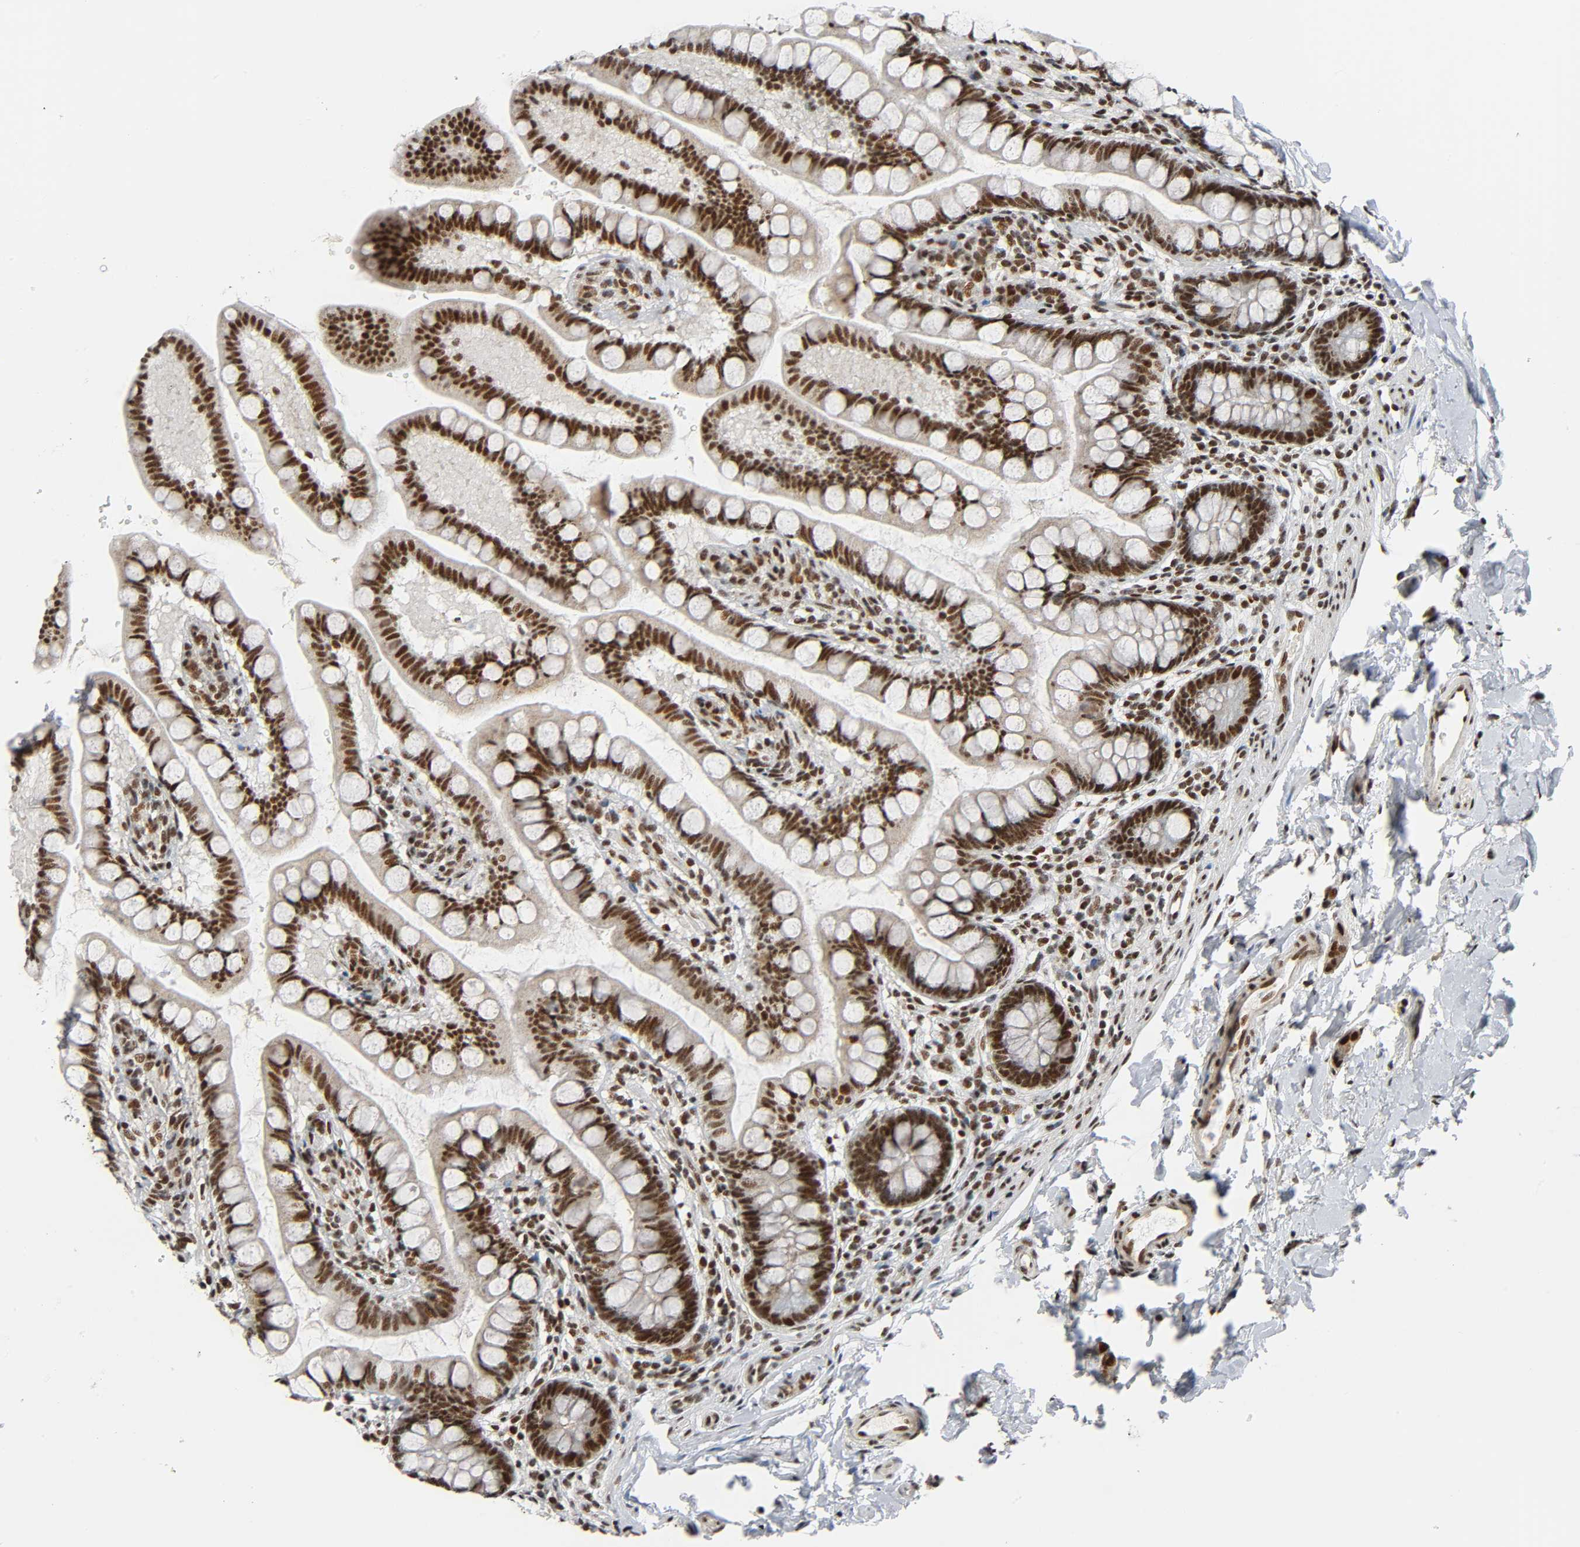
{"staining": {"intensity": "strong", "quantity": ">75%", "location": "nuclear"}, "tissue": "small intestine", "cell_type": "Glandular cells", "image_type": "normal", "snomed": [{"axis": "morphology", "description": "Normal tissue, NOS"}, {"axis": "topography", "description": "Small intestine"}], "caption": "Strong nuclear positivity for a protein is present in about >75% of glandular cells of unremarkable small intestine using immunohistochemistry.", "gene": "CDK9", "patient": {"sex": "female", "age": 58}}